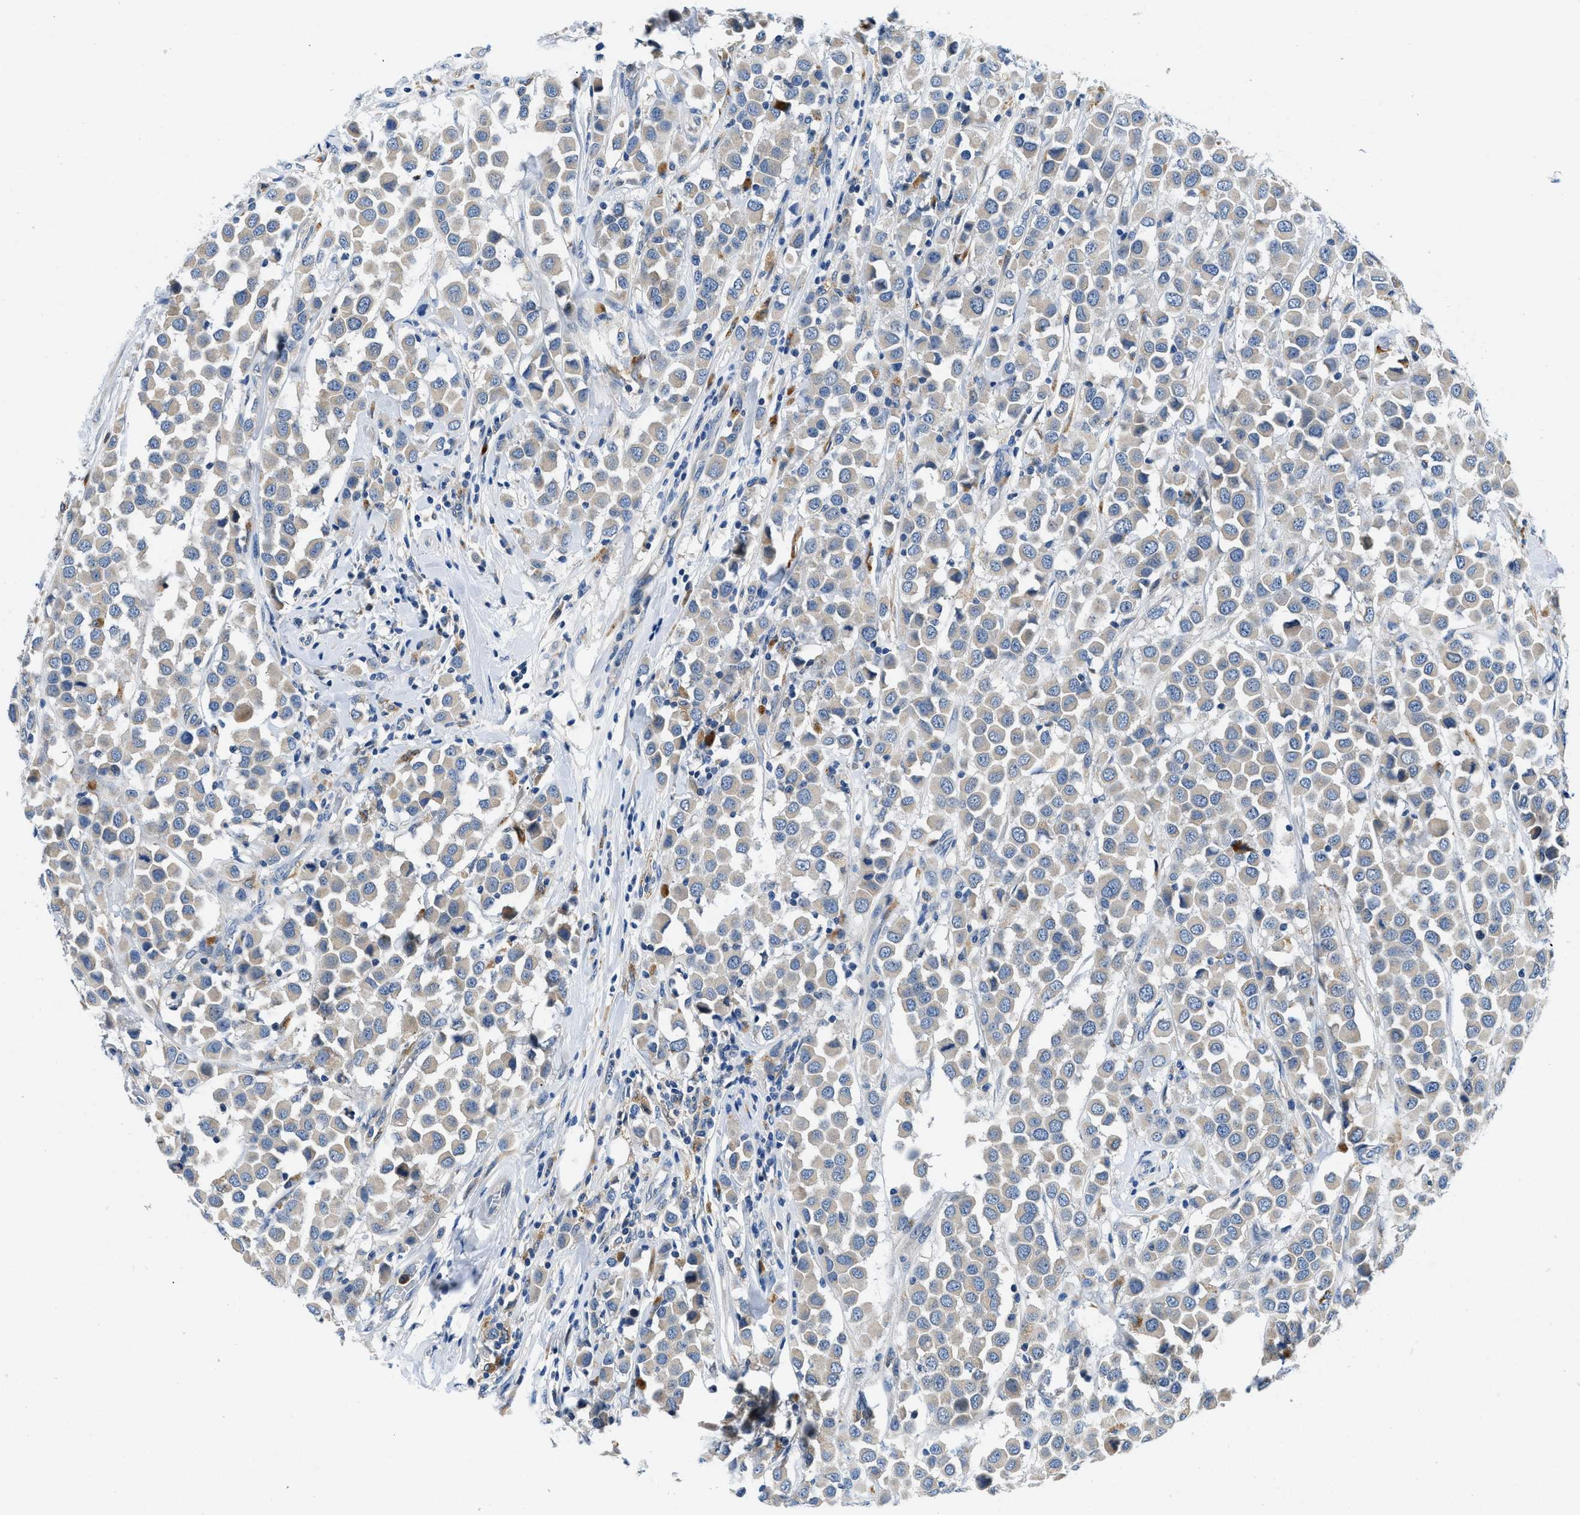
{"staining": {"intensity": "weak", "quantity": "<25%", "location": "cytoplasmic/membranous"}, "tissue": "breast cancer", "cell_type": "Tumor cells", "image_type": "cancer", "snomed": [{"axis": "morphology", "description": "Duct carcinoma"}, {"axis": "topography", "description": "Breast"}], "caption": "This is a photomicrograph of immunohistochemistry (IHC) staining of breast cancer (invasive ductal carcinoma), which shows no positivity in tumor cells.", "gene": "ADGRE3", "patient": {"sex": "female", "age": 61}}